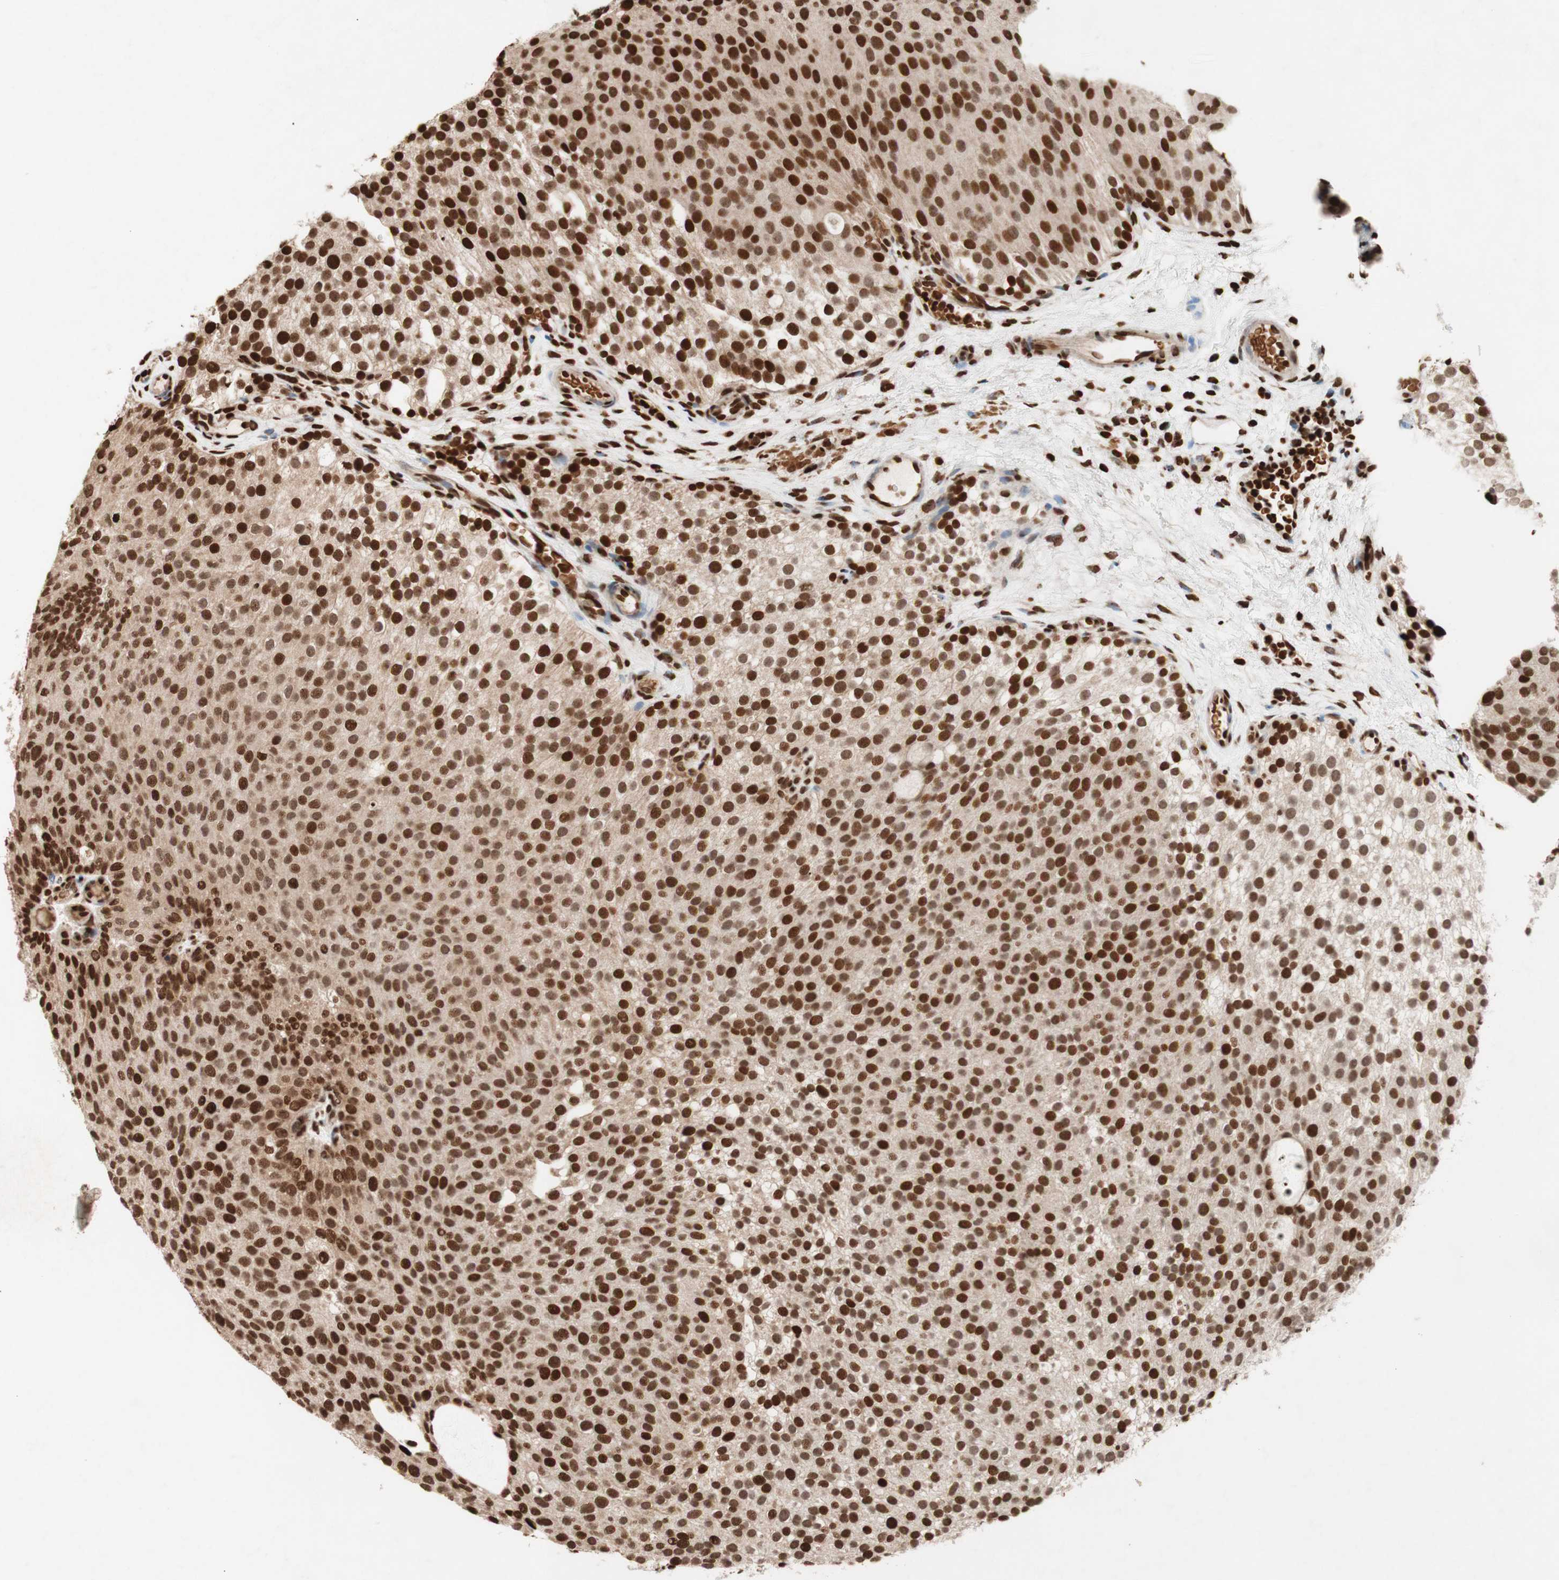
{"staining": {"intensity": "strong", "quantity": ">75%", "location": "cytoplasmic/membranous,nuclear"}, "tissue": "urothelial cancer", "cell_type": "Tumor cells", "image_type": "cancer", "snomed": [{"axis": "morphology", "description": "Urothelial carcinoma, Low grade"}, {"axis": "topography", "description": "Urinary bladder"}], "caption": "Protein expression analysis of human low-grade urothelial carcinoma reveals strong cytoplasmic/membranous and nuclear staining in approximately >75% of tumor cells. The staining is performed using DAB brown chromogen to label protein expression. The nuclei are counter-stained blue using hematoxylin.", "gene": "NCOA3", "patient": {"sex": "male", "age": 78}}